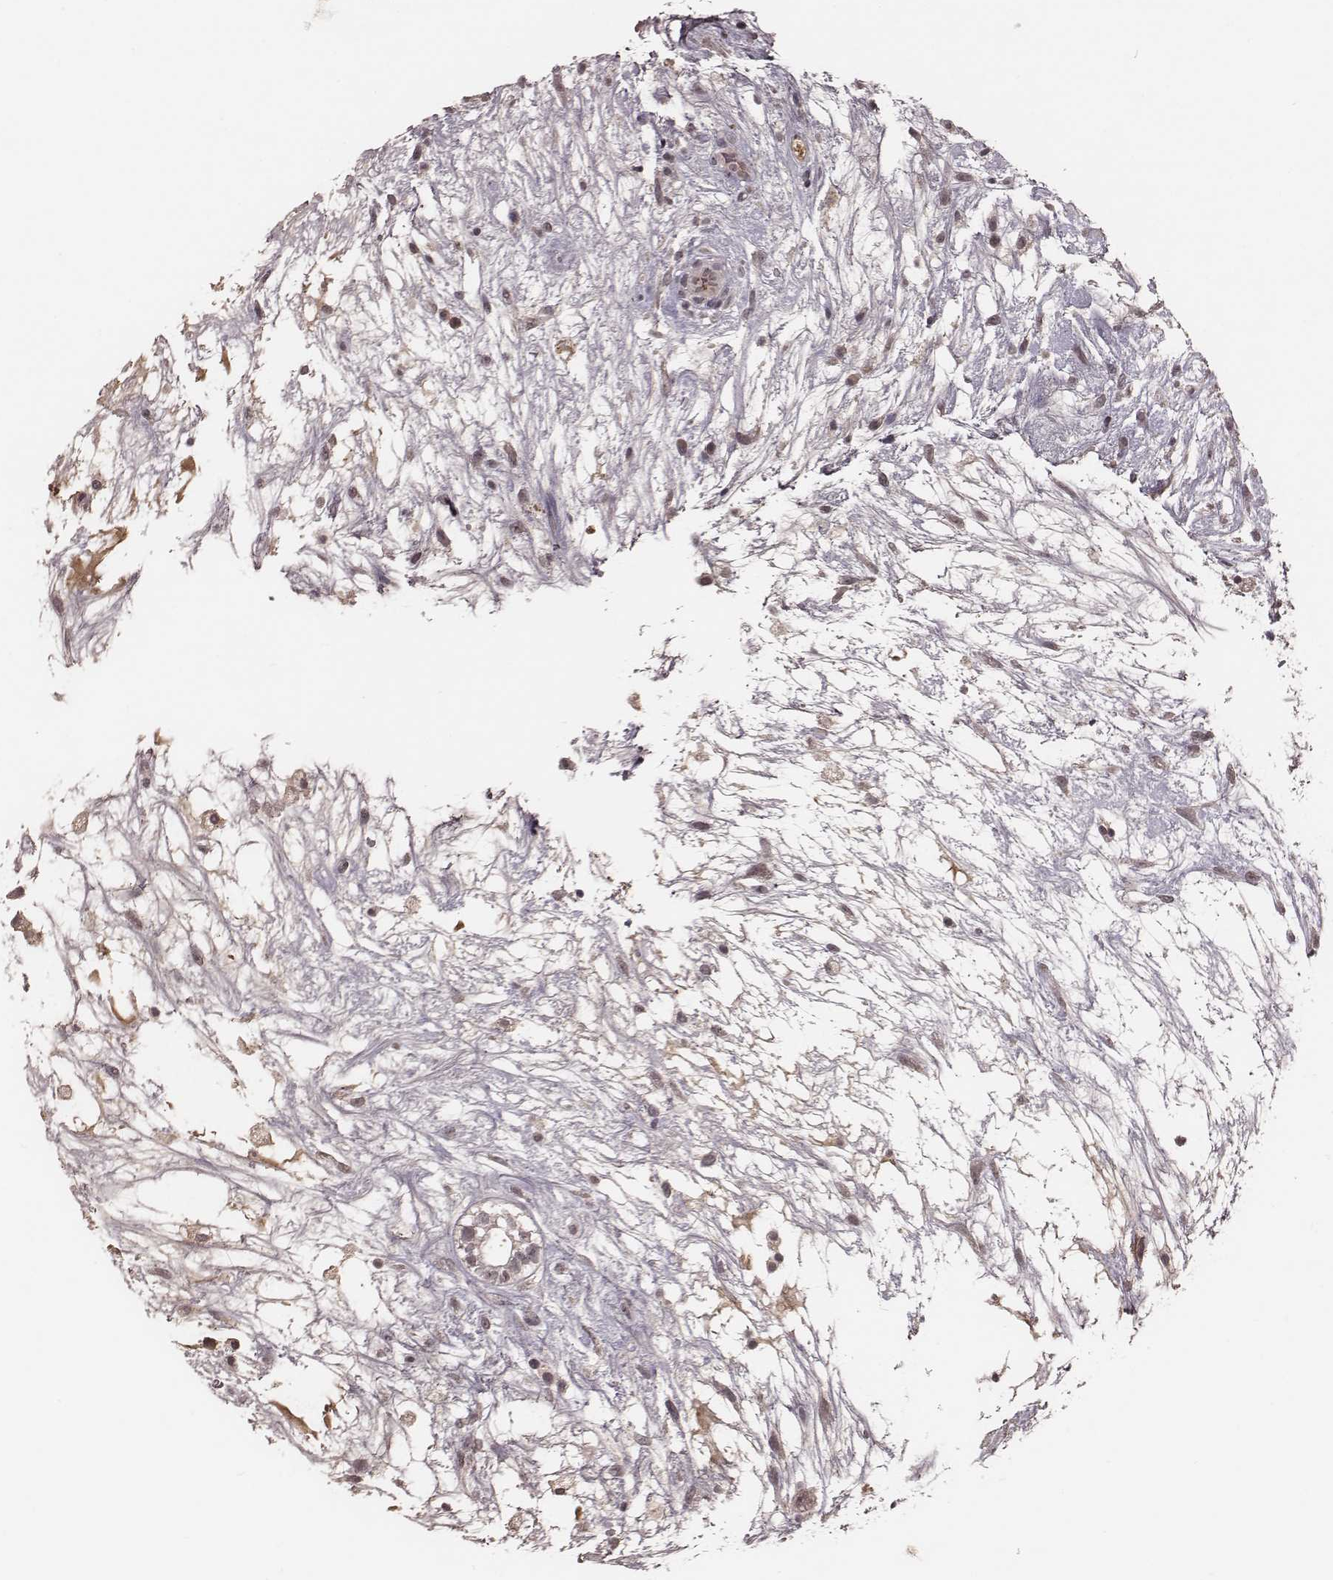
{"staining": {"intensity": "negative", "quantity": "none", "location": "none"}, "tissue": "testis cancer", "cell_type": "Tumor cells", "image_type": "cancer", "snomed": [{"axis": "morphology", "description": "Normal tissue, NOS"}, {"axis": "morphology", "description": "Carcinoma, Embryonal, NOS"}, {"axis": "topography", "description": "Testis"}], "caption": "A histopathology image of human embryonal carcinoma (testis) is negative for staining in tumor cells.", "gene": "IL5", "patient": {"sex": "male", "age": 32}}